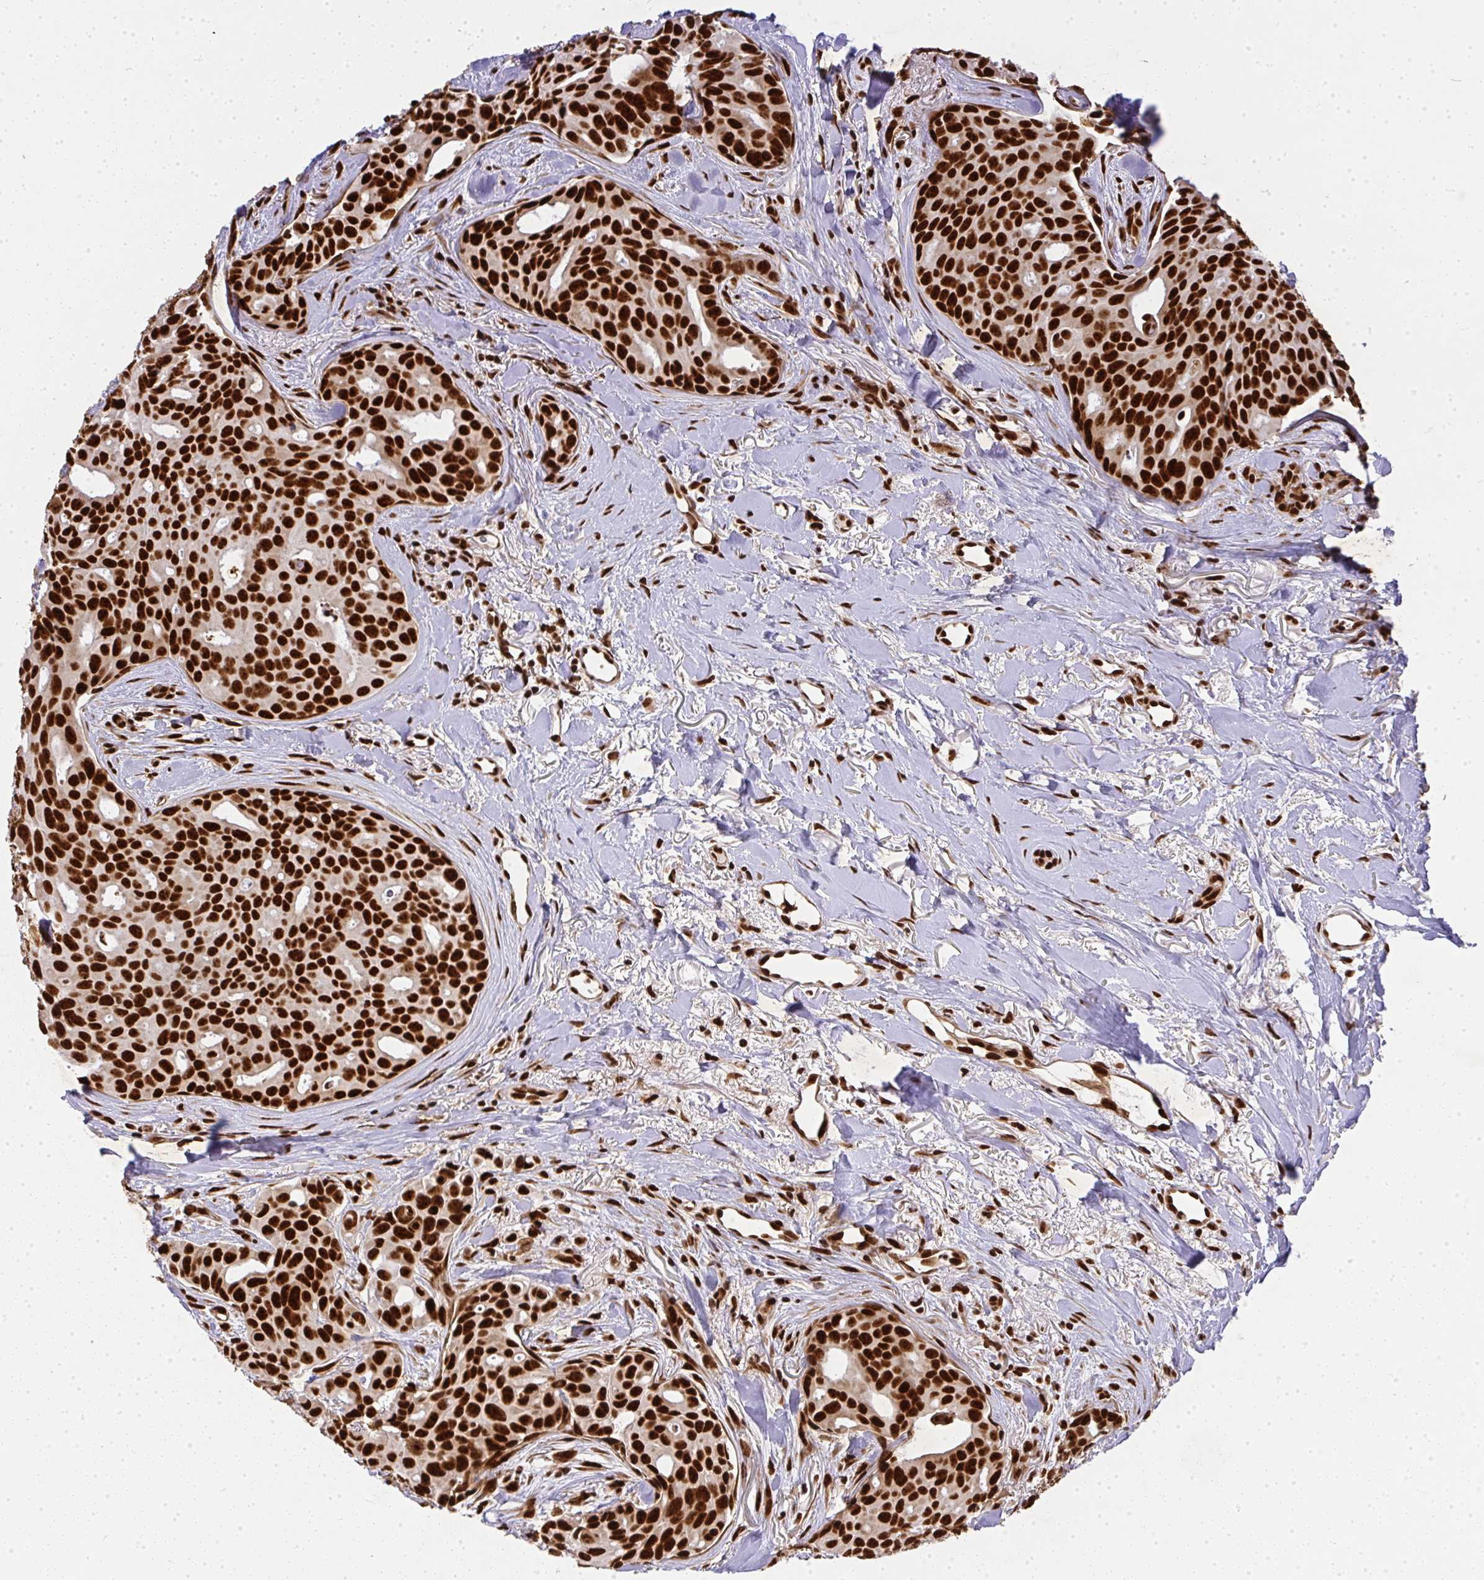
{"staining": {"intensity": "strong", "quantity": ">75%", "location": "nuclear"}, "tissue": "breast cancer", "cell_type": "Tumor cells", "image_type": "cancer", "snomed": [{"axis": "morphology", "description": "Duct carcinoma"}, {"axis": "topography", "description": "Breast"}], "caption": "Strong nuclear protein positivity is present in about >75% of tumor cells in infiltrating ductal carcinoma (breast).", "gene": "U2AF1", "patient": {"sex": "female", "age": 54}}